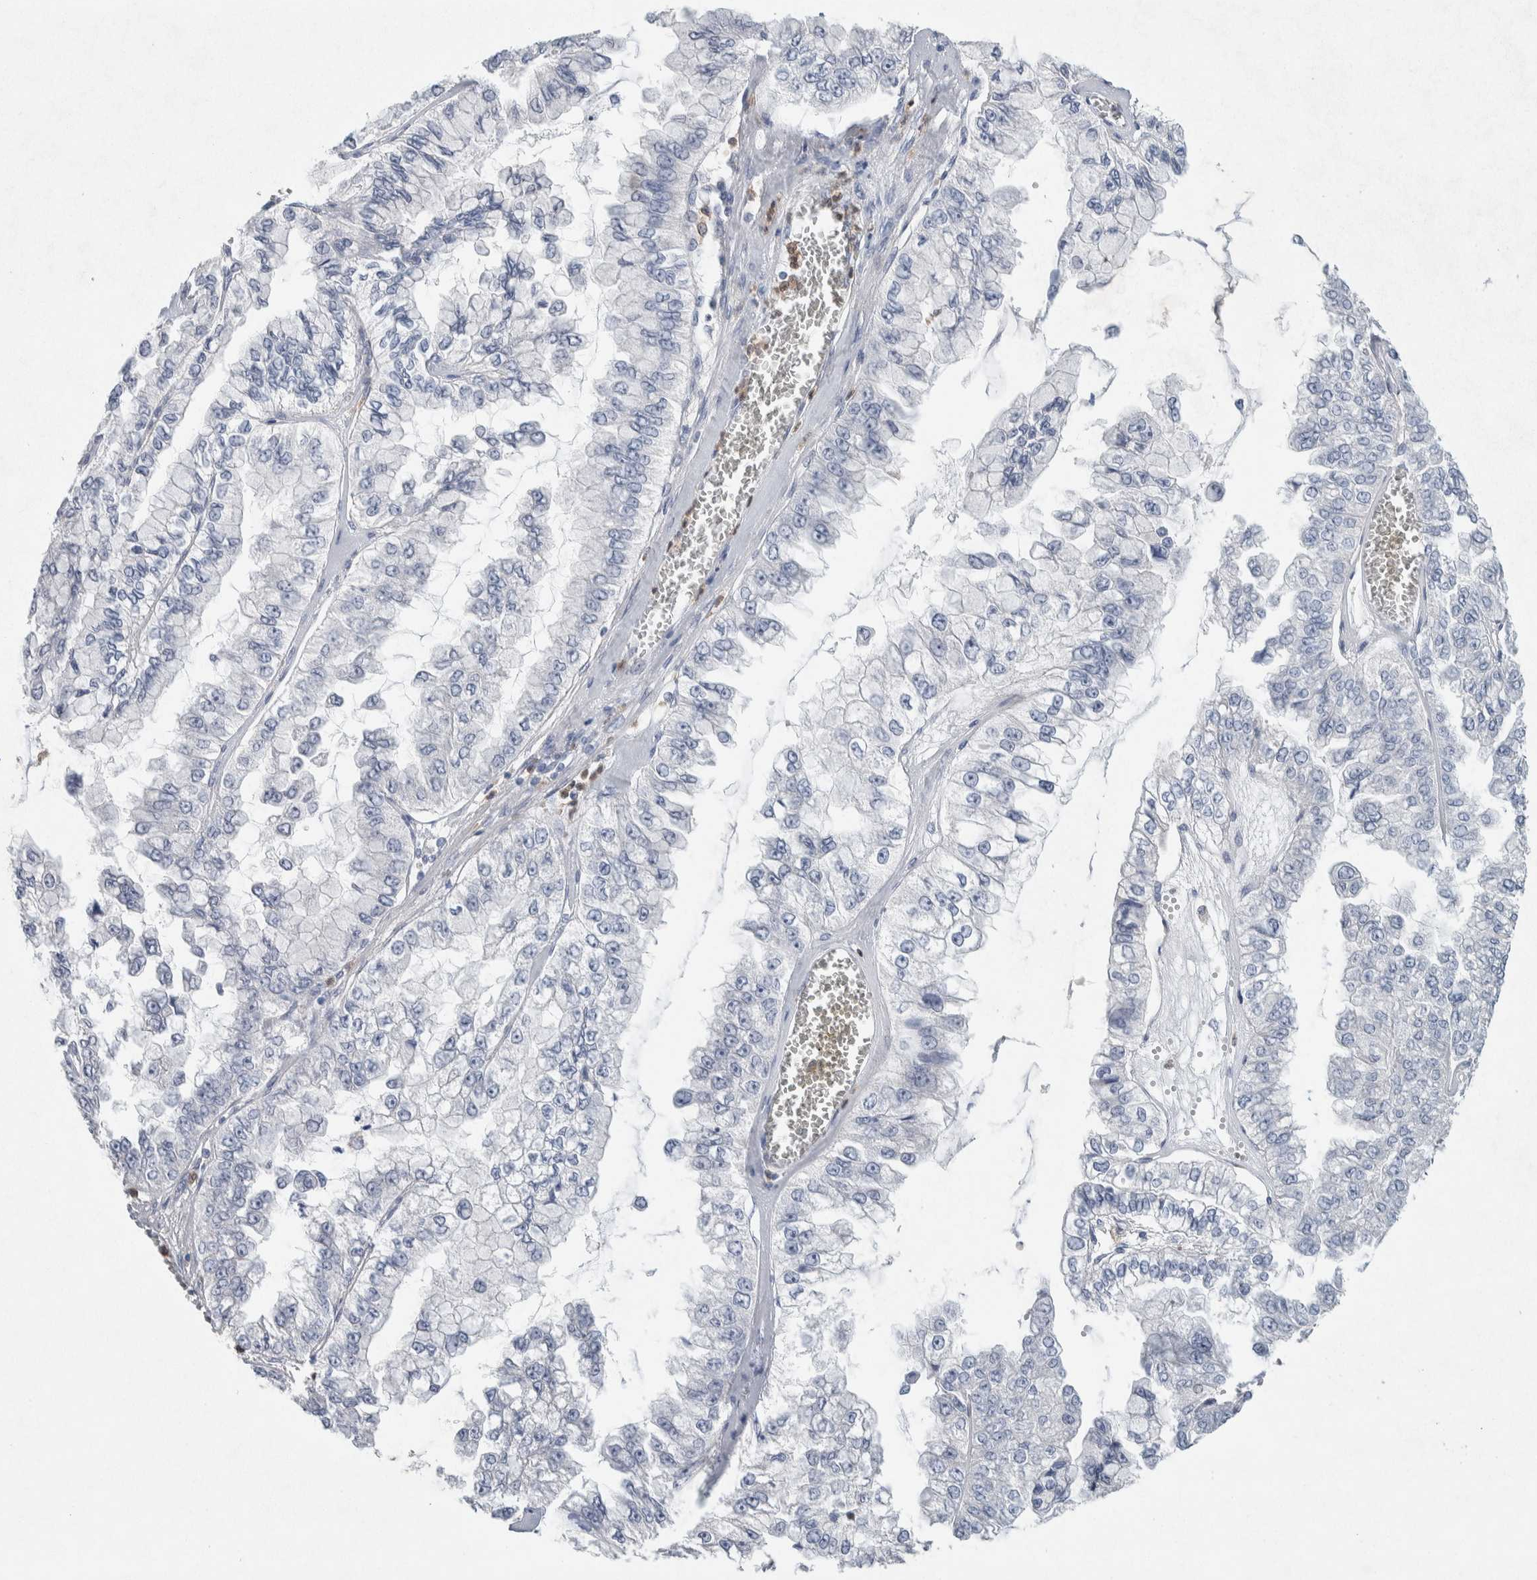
{"staining": {"intensity": "negative", "quantity": "none", "location": "none"}, "tissue": "liver cancer", "cell_type": "Tumor cells", "image_type": "cancer", "snomed": [{"axis": "morphology", "description": "Cholangiocarcinoma"}, {"axis": "topography", "description": "Liver"}], "caption": "The IHC histopathology image has no significant staining in tumor cells of liver cholangiocarcinoma tissue.", "gene": "NCF2", "patient": {"sex": "female", "age": 79}}